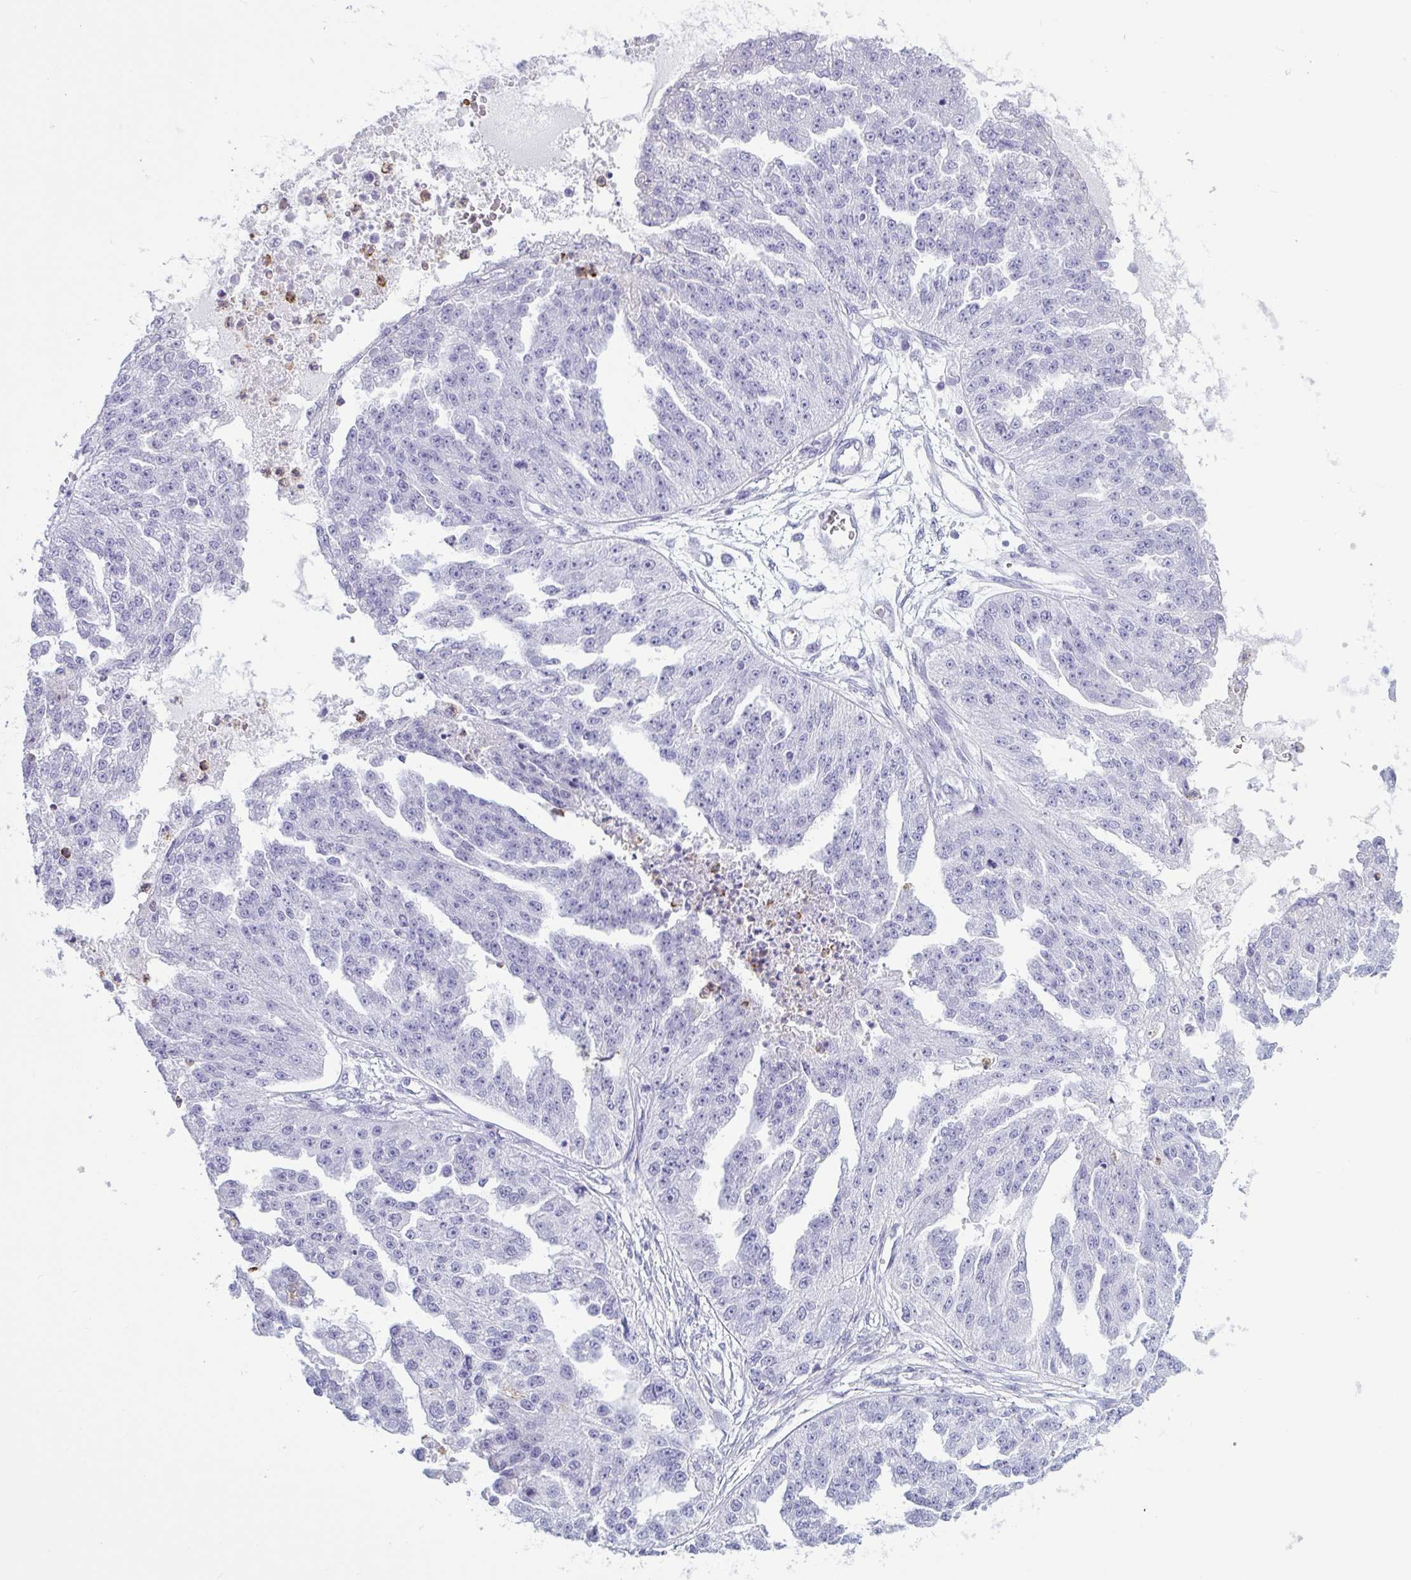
{"staining": {"intensity": "negative", "quantity": "none", "location": "none"}, "tissue": "ovarian cancer", "cell_type": "Tumor cells", "image_type": "cancer", "snomed": [{"axis": "morphology", "description": "Cystadenocarcinoma, serous, NOS"}, {"axis": "topography", "description": "Ovary"}], "caption": "Micrograph shows no protein expression in tumor cells of ovarian cancer (serous cystadenocarcinoma) tissue.", "gene": "ARHGAP42", "patient": {"sex": "female", "age": 58}}